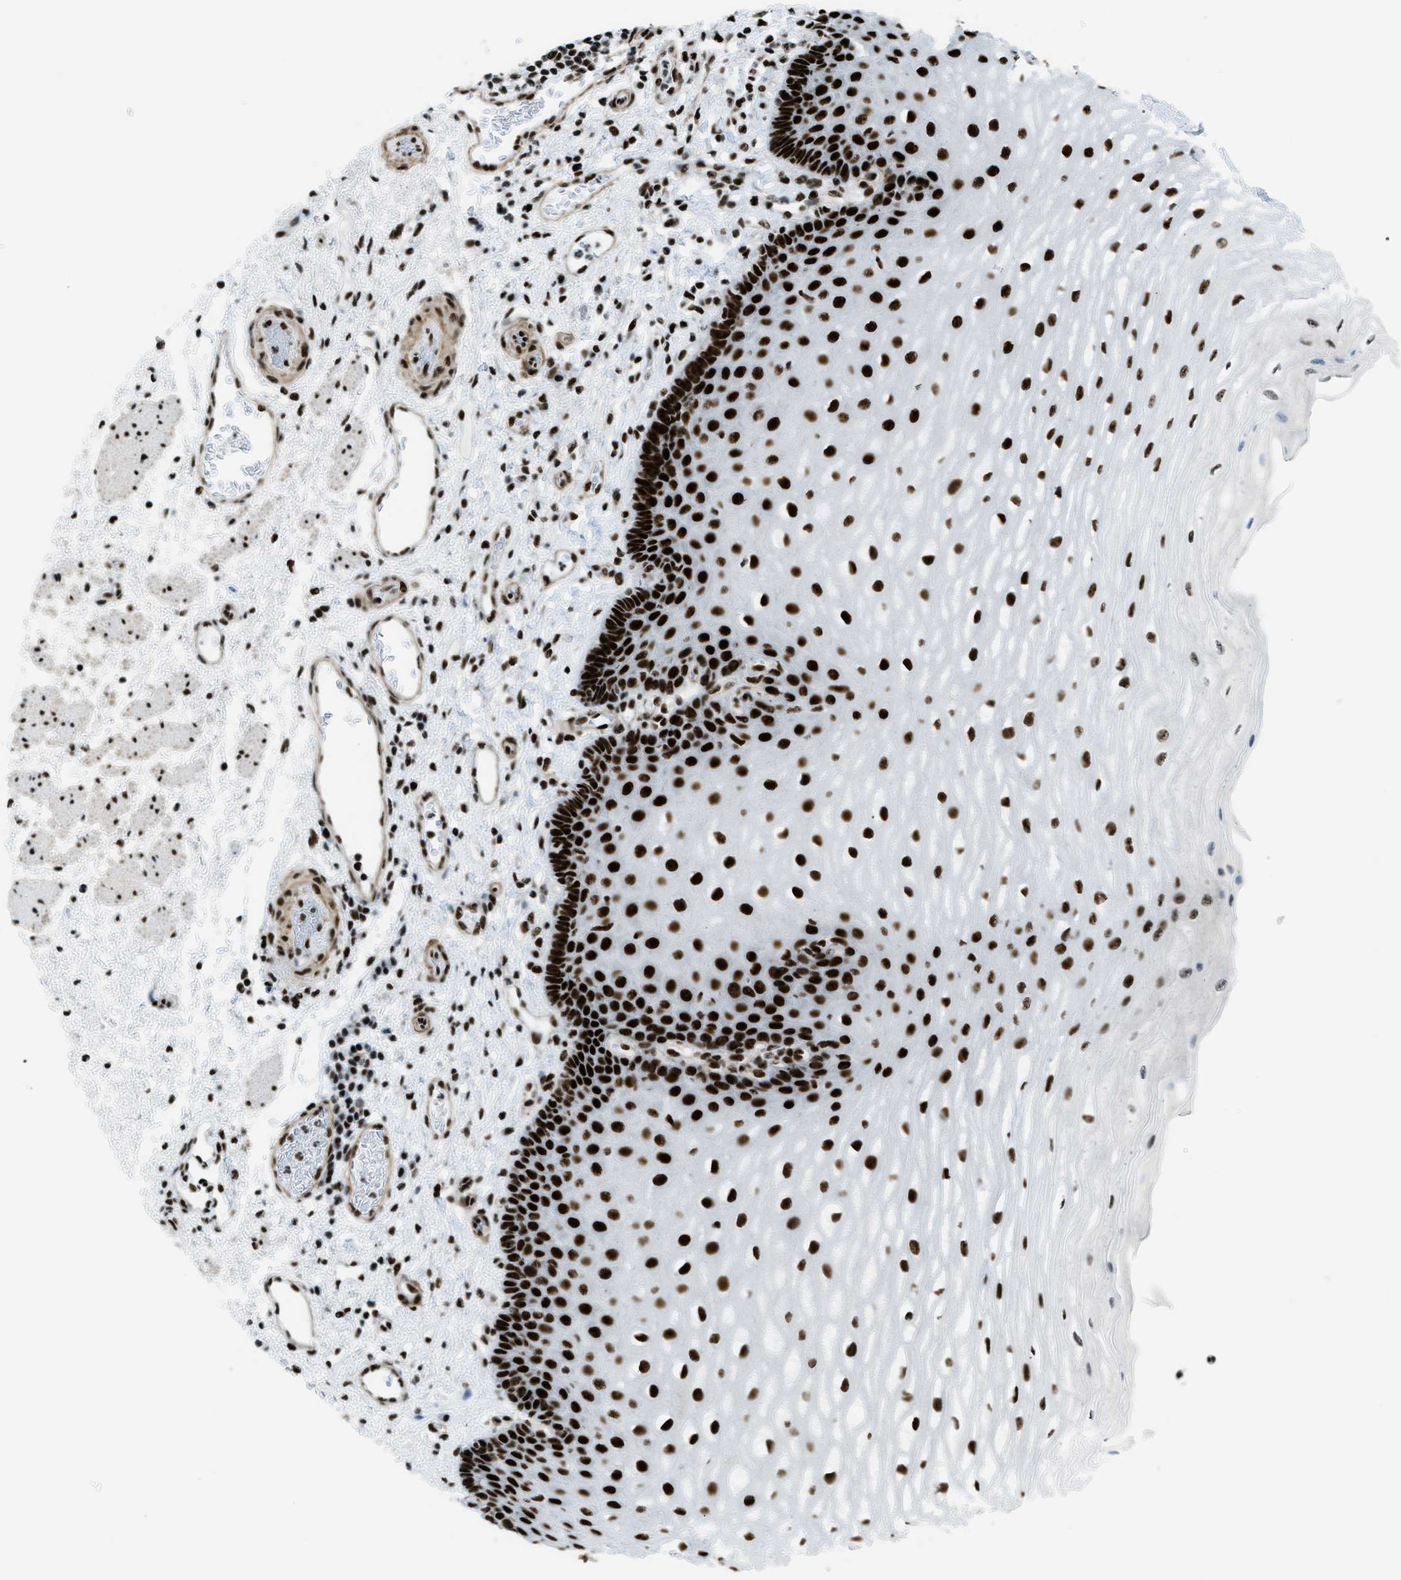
{"staining": {"intensity": "strong", "quantity": ">75%", "location": "nuclear"}, "tissue": "esophagus", "cell_type": "Squamous epithelial cells", "image_type": "normal", "snomed": [{"axis": "morphology", "description": "Normal tissue, NOS"}, {"axis": "topography", "description": "Esophagus"}], "caption": "Squamous epithelial cells reveal strong nuclear positivity in about >75% of cells in normal esophagus. The staining was performed using DAB, with brown indicating positive protein expression. Nuclei are stained blue with hematoxylin.", "gene": "ZNF207", "patient": {"sex": "male", "age": 54}}